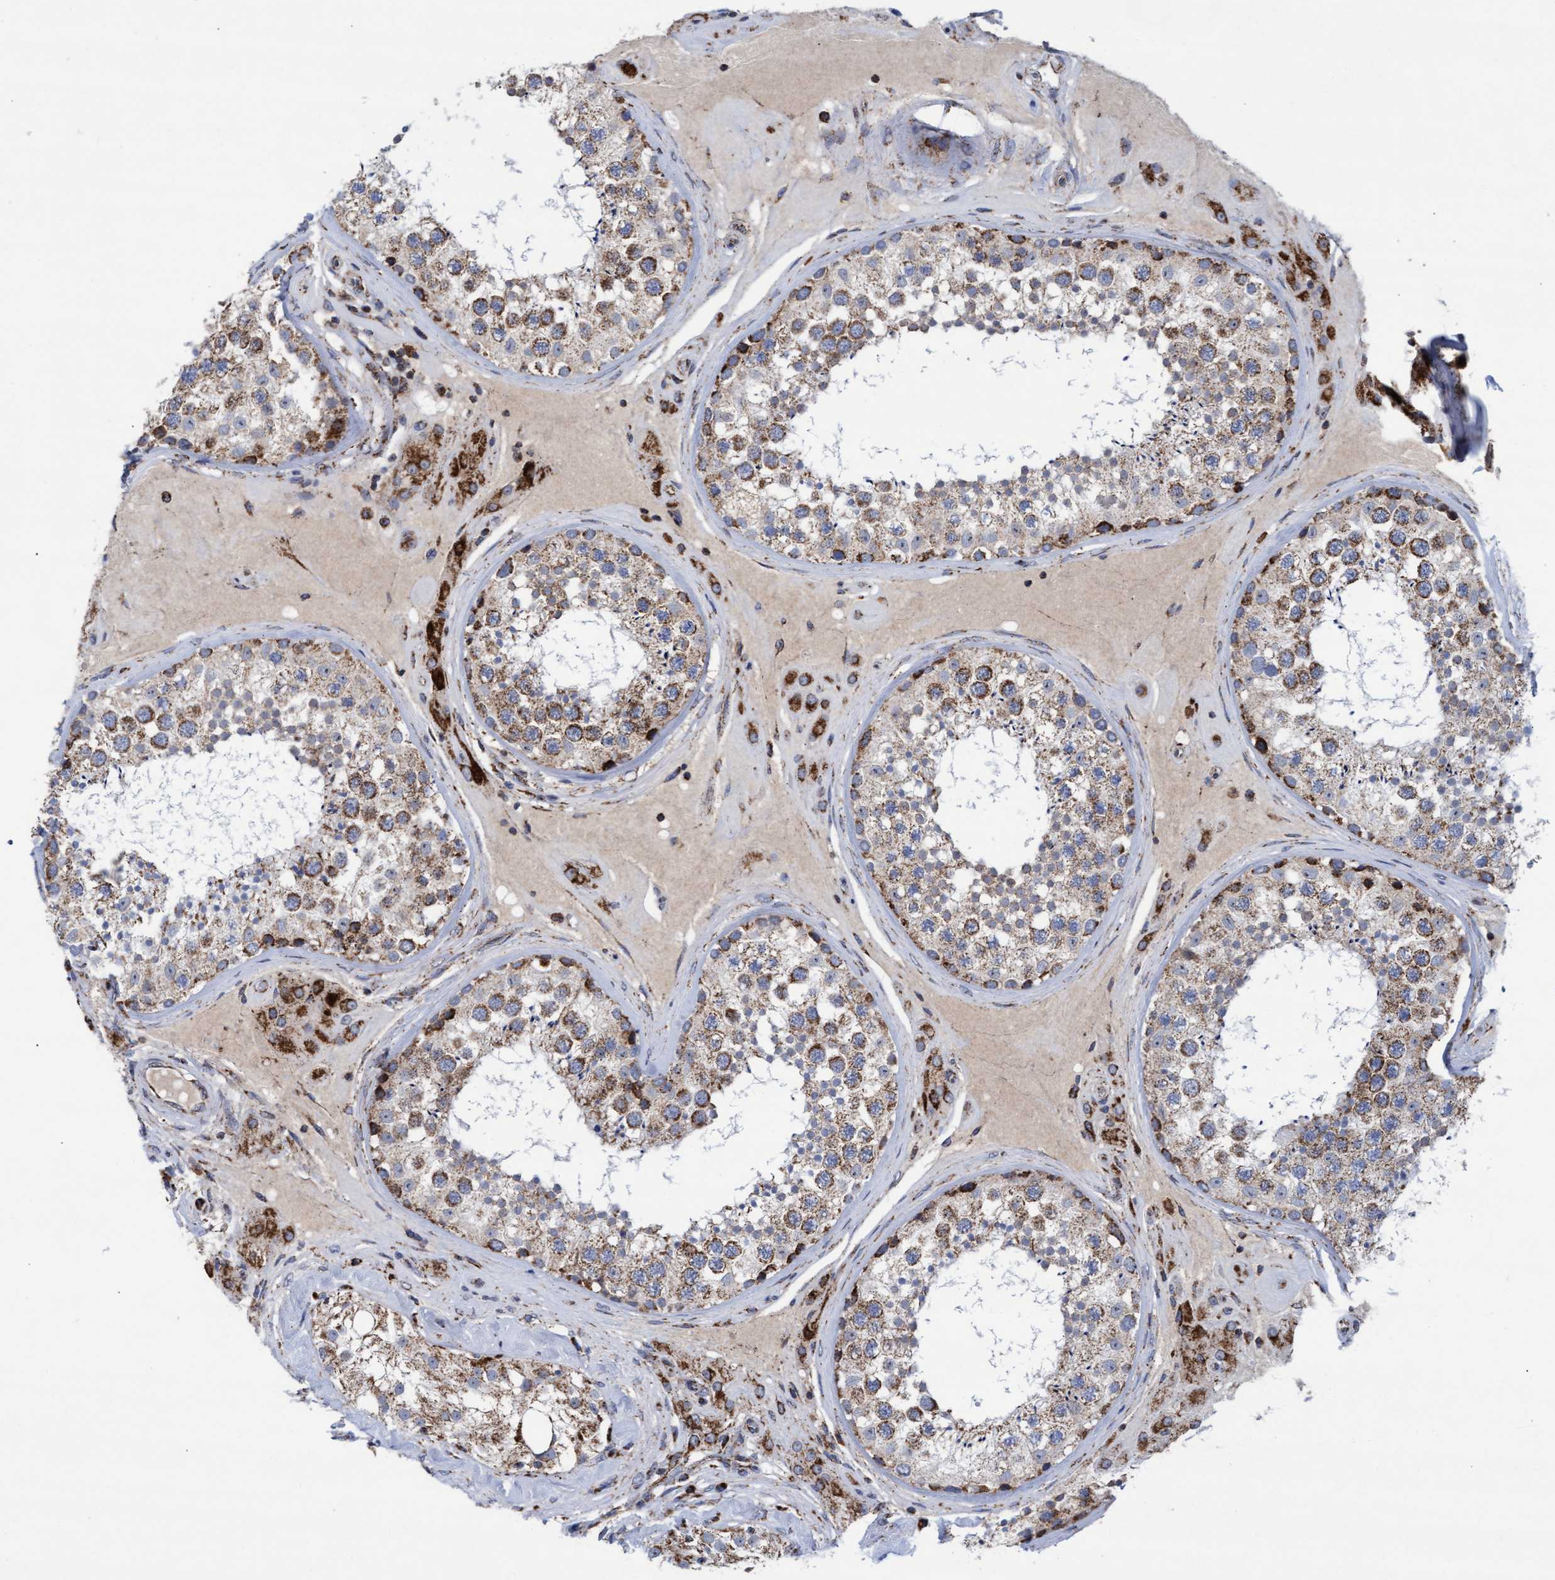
{"staining": {"intensity": "moderate", "quantity": ">75%", "location": "cytoplasmic/membranous"}, "tissue": "testis", "cell_type": "Cells in seminiferous ducts", "image_type": "normal", "snomed": [{"axis": "morphology", "description": "Normal tissue, NOS"}, {"axis": "topography", "description": "Testis"}], "caption": "A brown stain highlights moderate cytoplasmic/membranous expression of a protein in cells in seminiferous ducts of normal testis.", "gene": "MRPL38", "patient": {"sex": "male", "age": 46}}